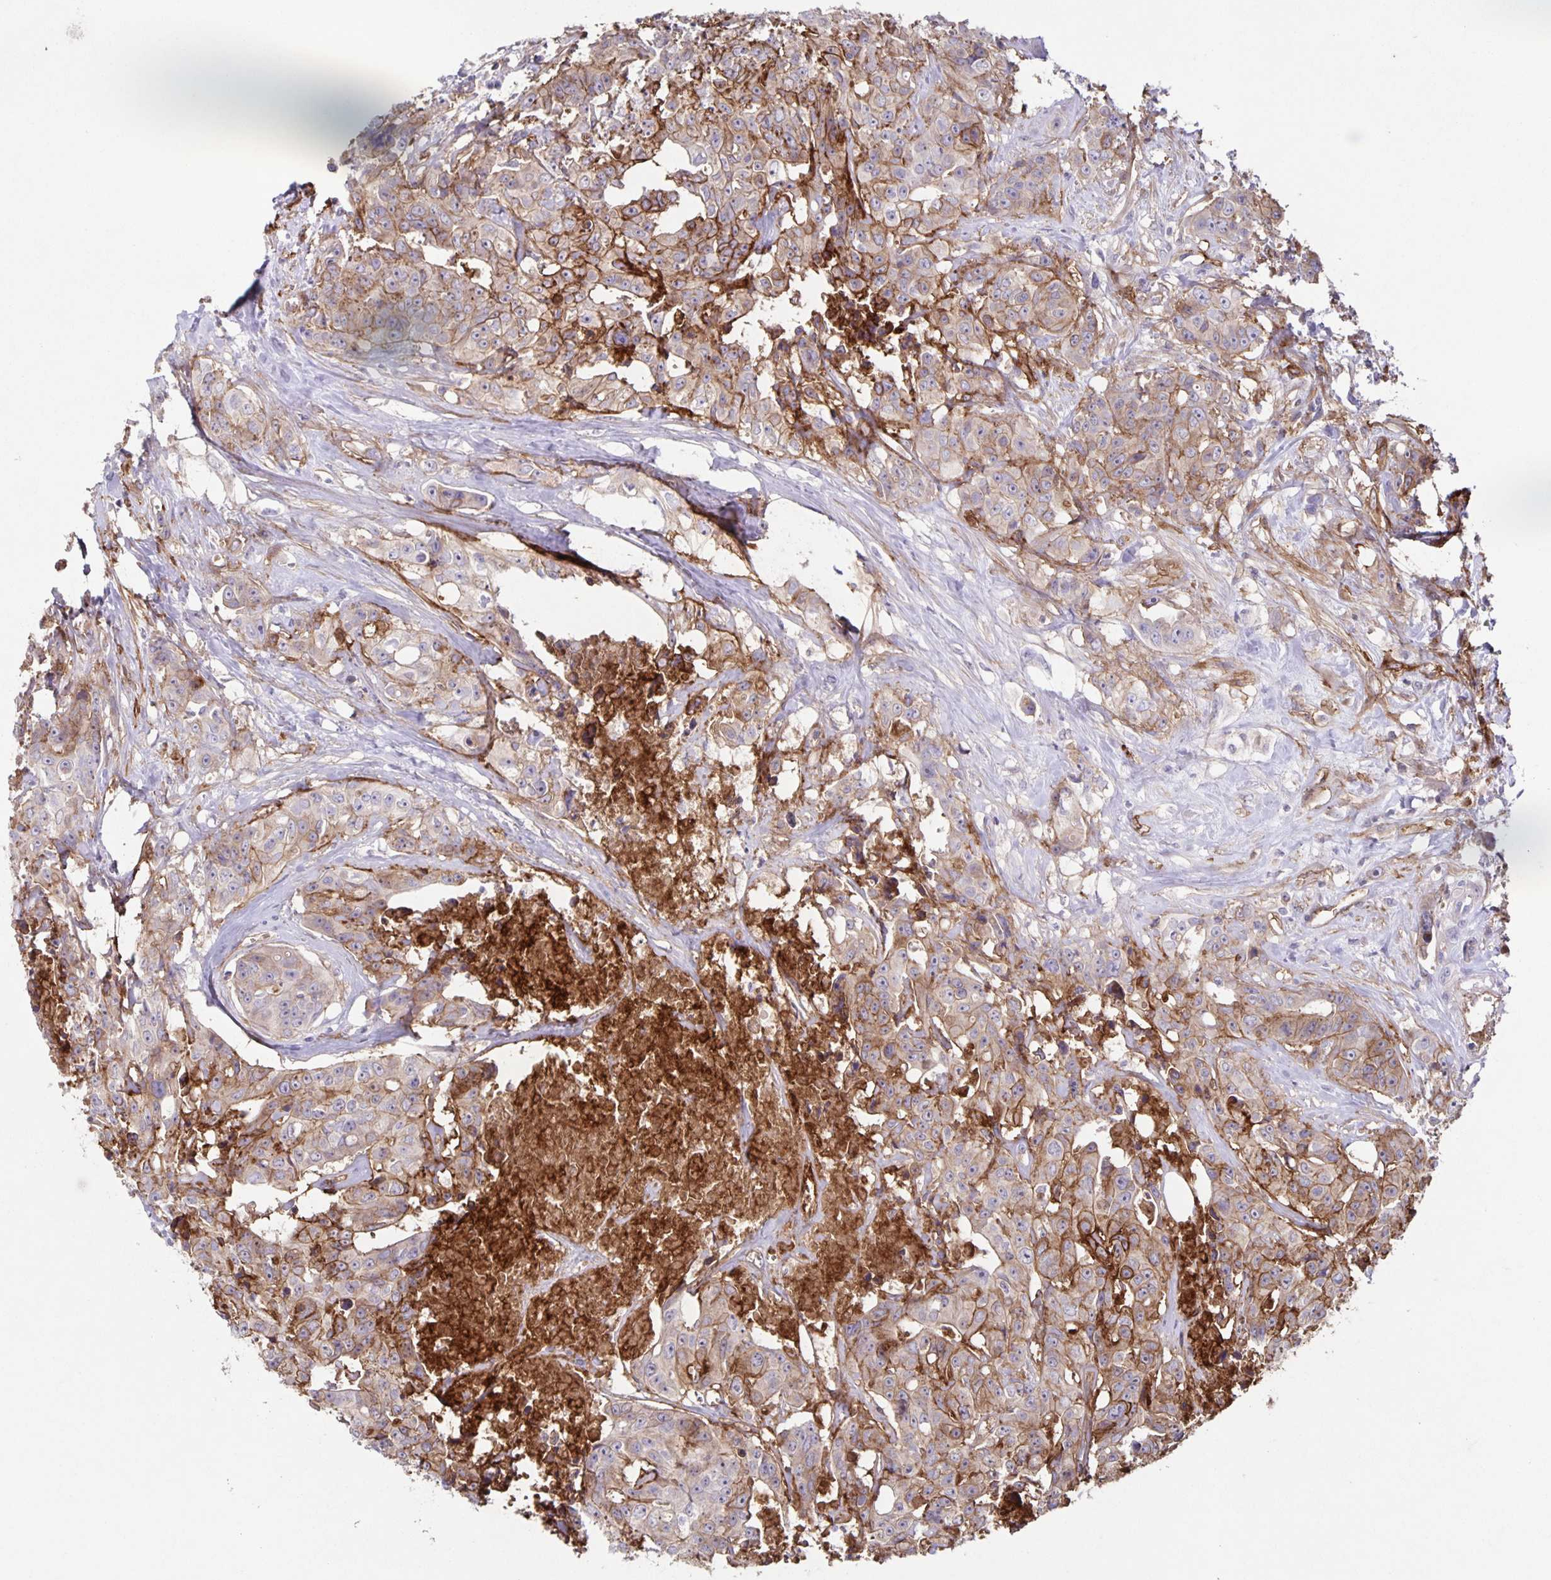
{"staining": {"intensity": "weak", "quantity": "25%-75%", "location": "cytoplasmic/membranous"}, "tissue": "colorectal cancer", "cell_type": "Tumor cells", "image_type": "cancer", "snomed": [{"axis": "morphology", "description": "Adenocarcinoma, NOS"}, {"axis": "topography", "description": "Rectum"}], "caption": "Human colorectal cancer stained with a brown dye reveals weak cytoplasmic/membranous positive positivity in about 25%-75% of tumor cells.", "gene": "ITGA2", "patient": {"sex": "female", "age": 62}}